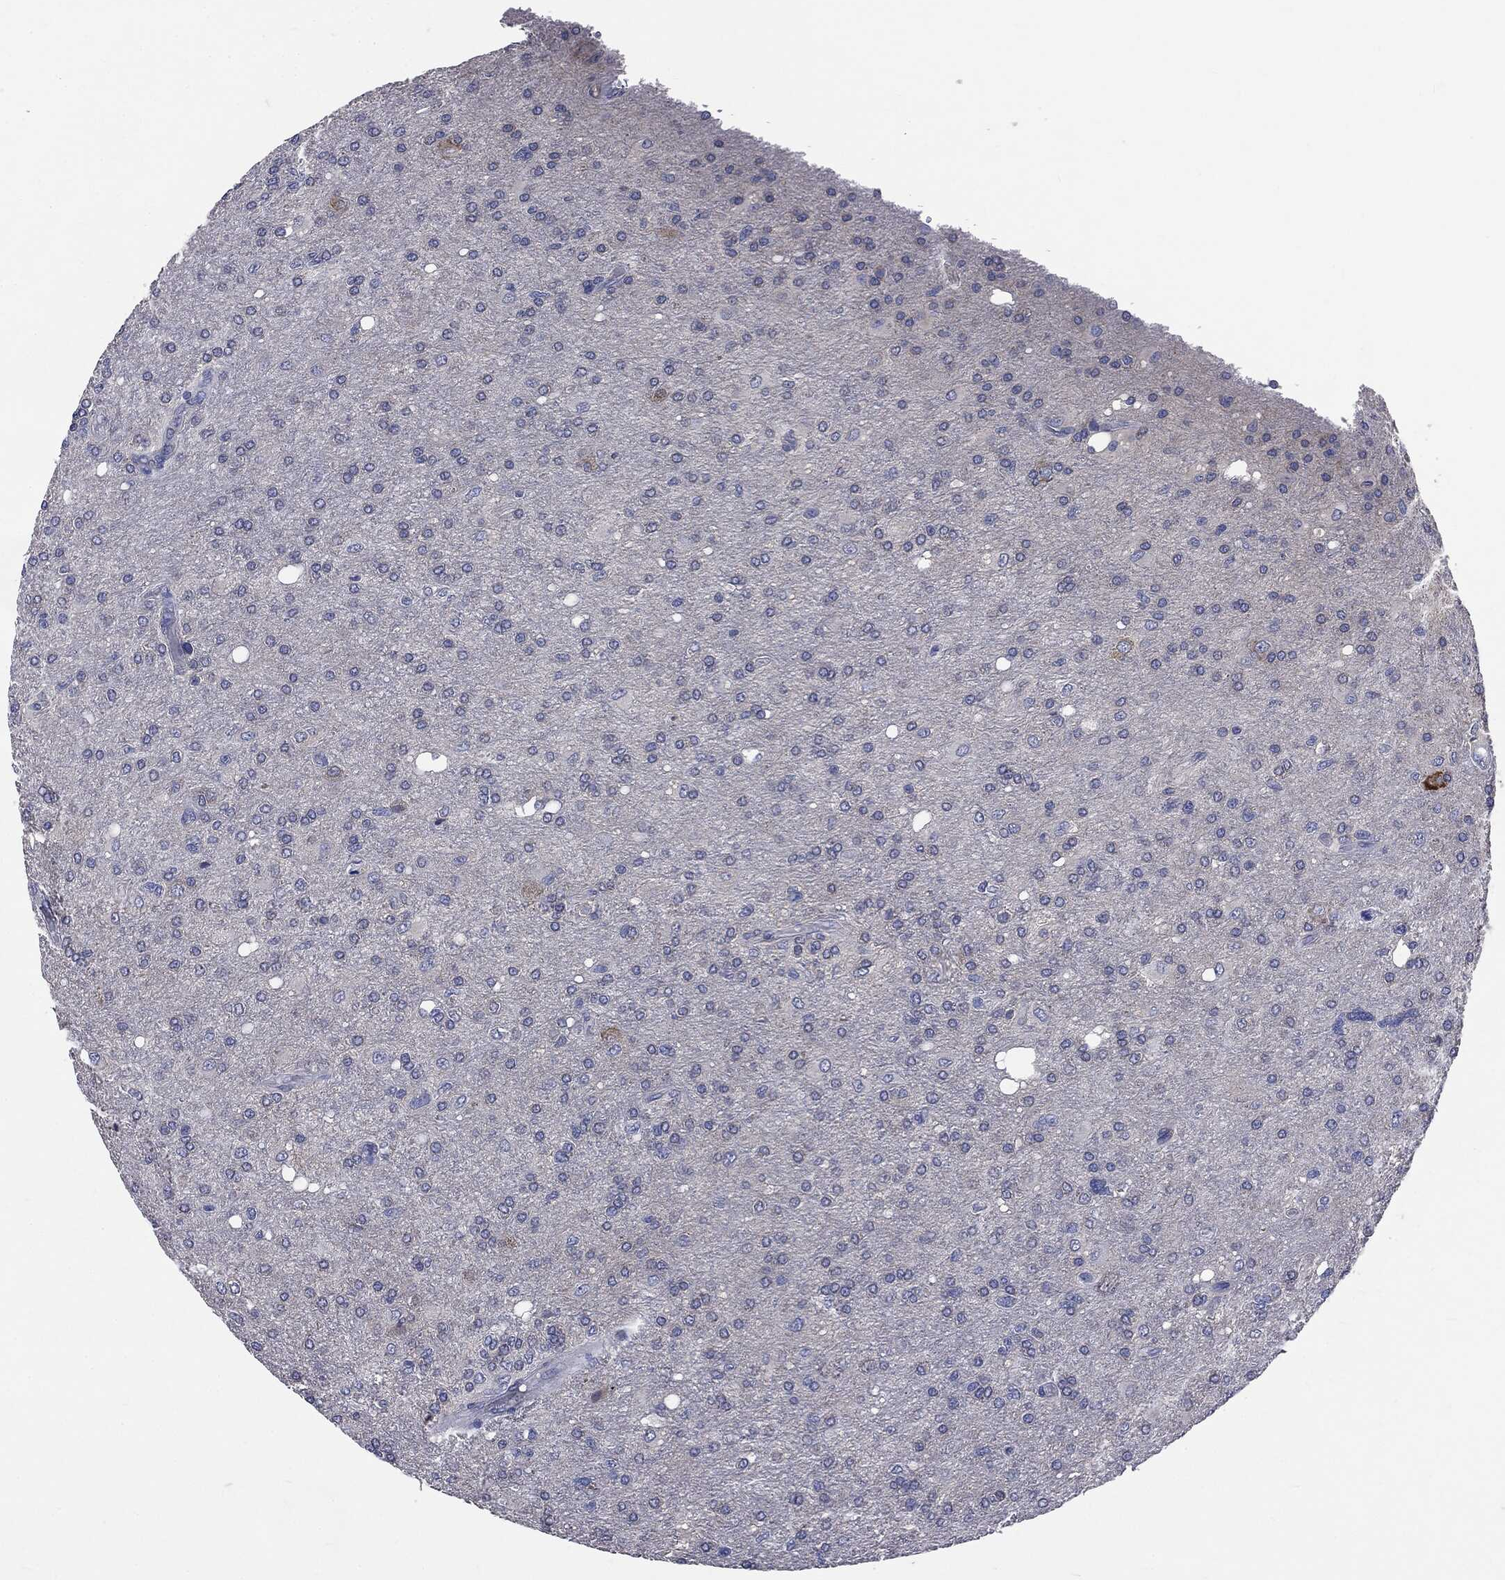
{"staining": {"intensity": "negative", "quantity": "none", "location": "none"}, "tissue": "glioma", "cell_type": "Tumor cells", "image_type": "cancer", "snomed": [{"axis": "morphology", "description": "Glioma, malignant, High grade"}, {"axis": "topography", "description": "Cerebral cortex"}], "caption": "There is no significant positivity in tumor cells of glioma.", "gene": "PTGS2", "patient": {"sex": "male", "age": 70}}